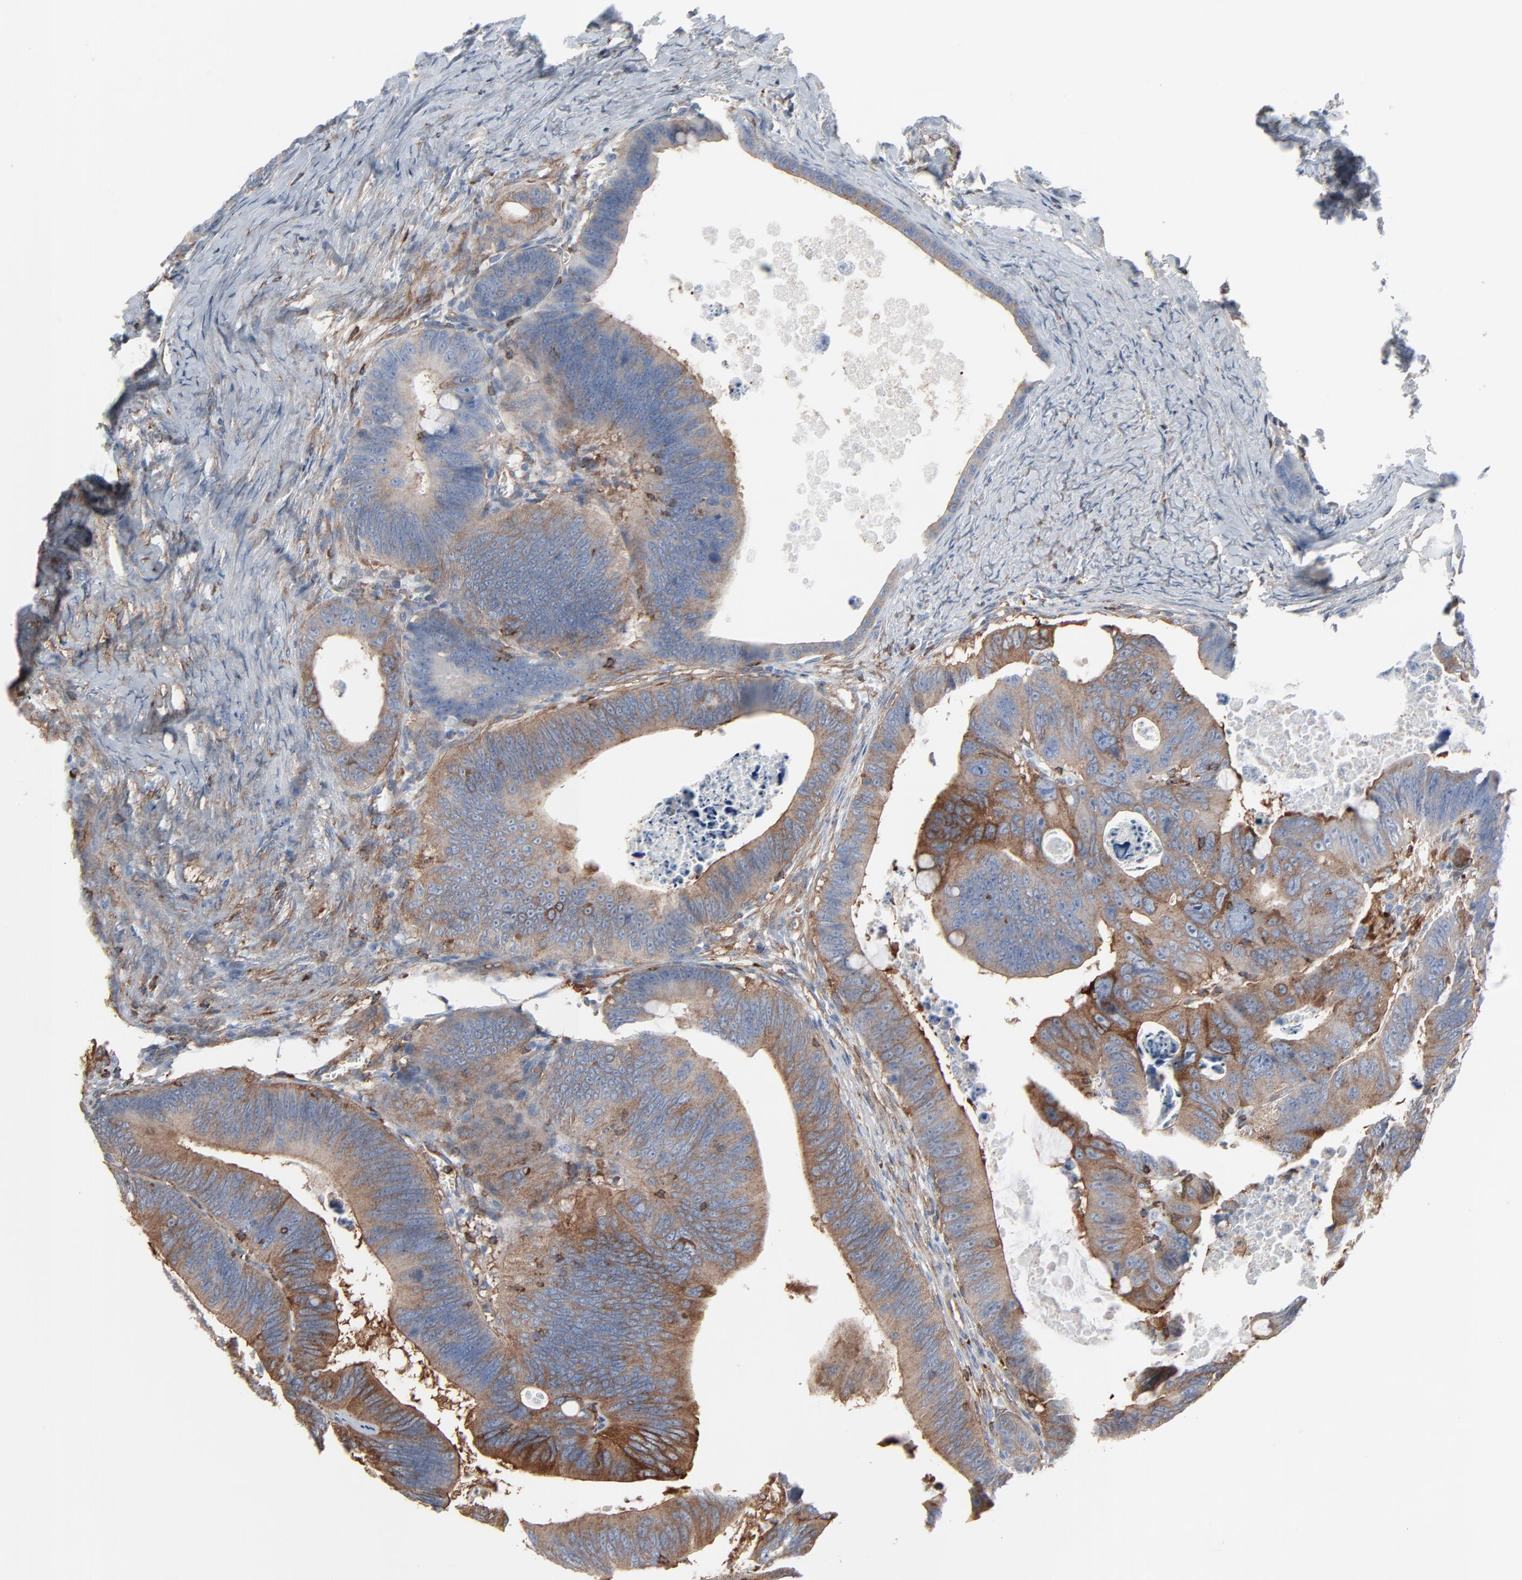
{"staining": {"intensity": "moderate", "quantity": "25%-75%", "location": "cytoplasmic/membranous"}, "tissue": "colorectal cancer", "cell_type": "Tumor cells", "image_type": "cancer", "snomed": [{"axis": "morphology", "description": "Adenocarcinoma, NOS"}, {"axis": "topography", "description": "Colon"}], "caption": "A high-resolution photomicrograph shows immunohistochemistry (IHC) staining of colorectal cancer (adenocarcinoma), which exhibits moderate cytoplasmic/membranous positivity in about 25%-75% of tumor cells.", "gene": "OPTN", "patient": {"sex": "female", "age": 55}}